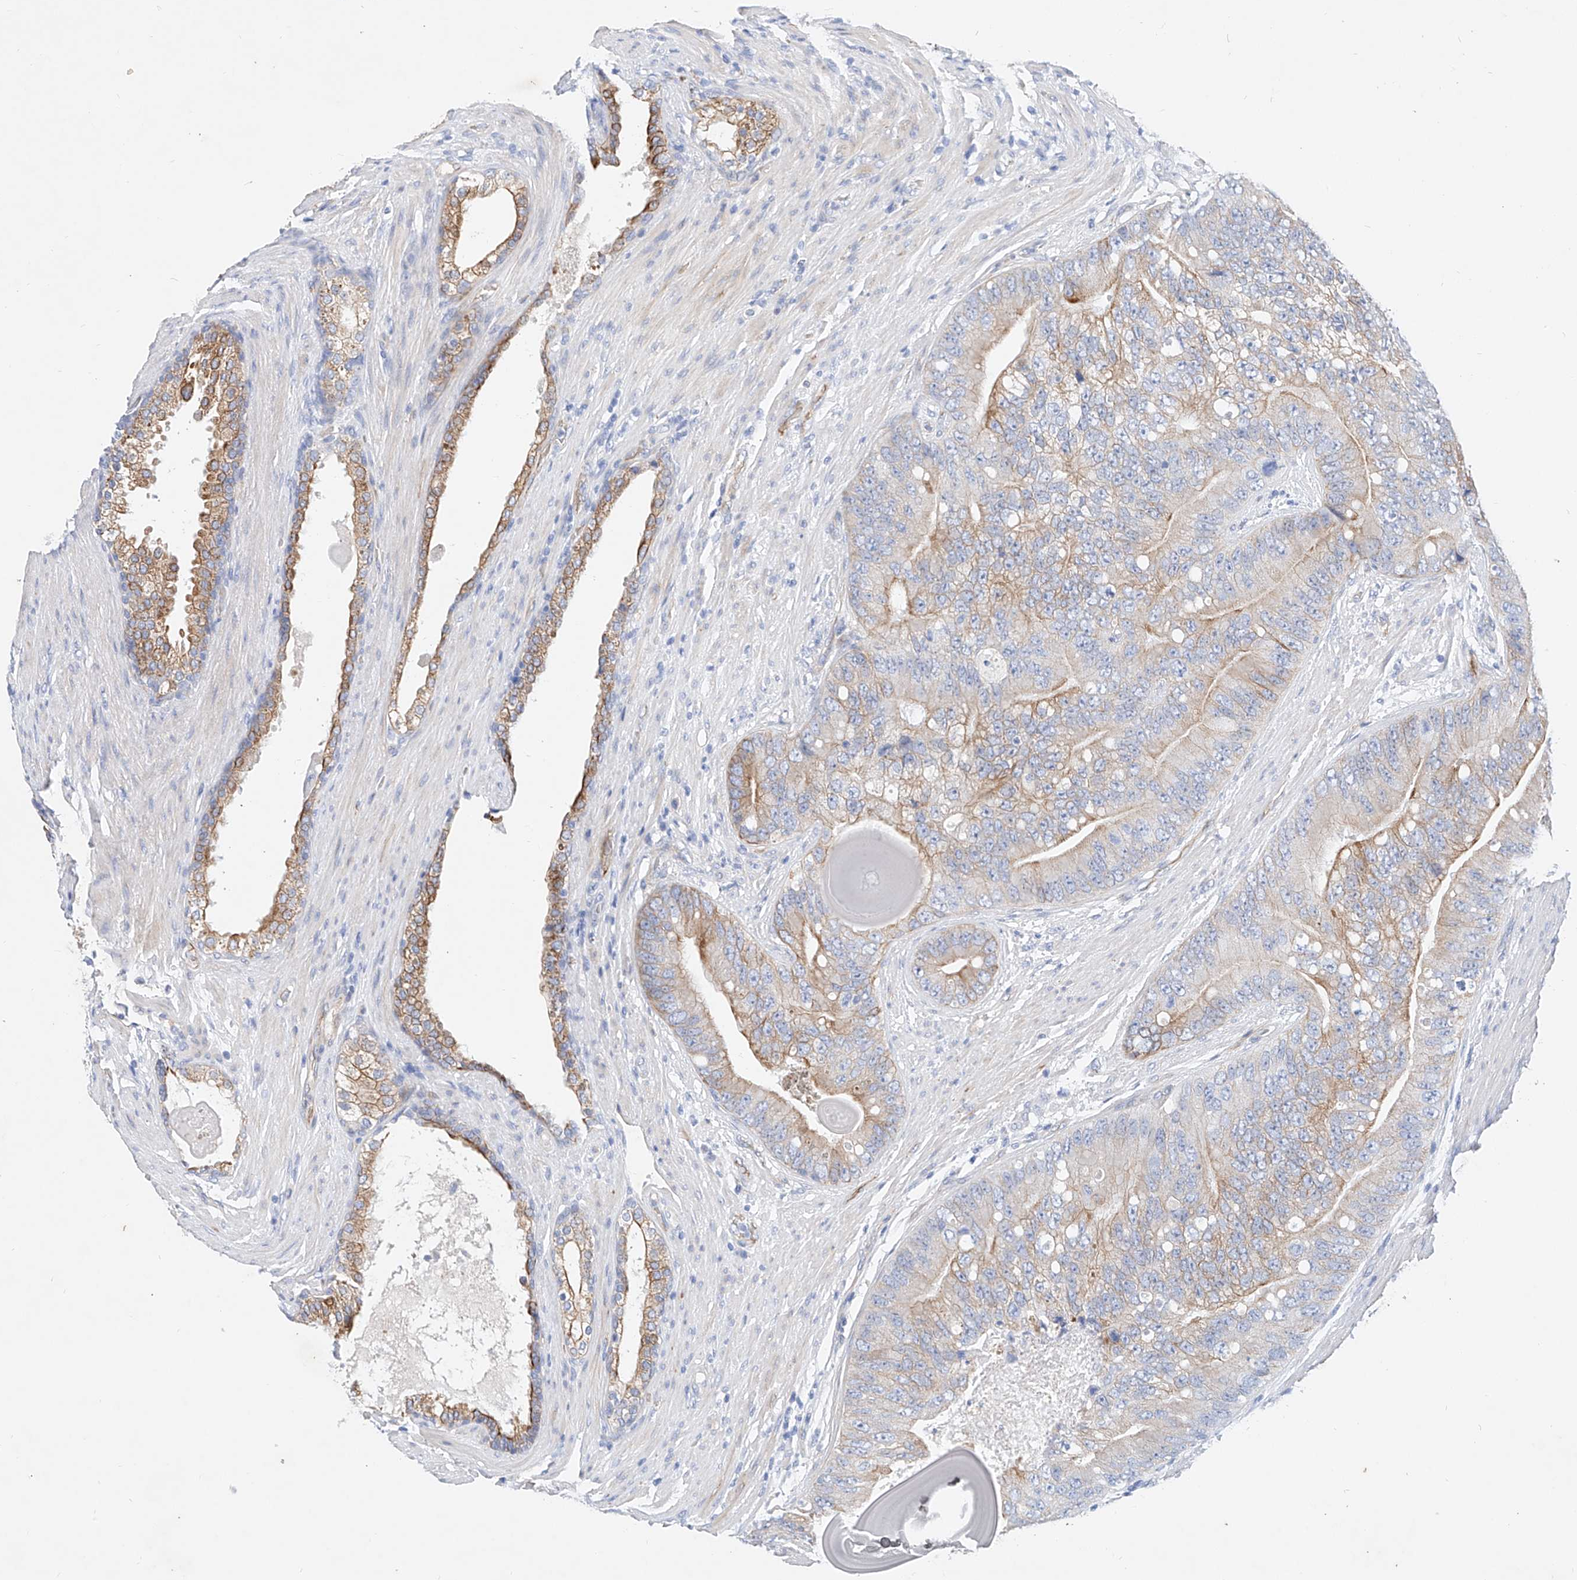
{"staining": {"intensity": "moderate", "quantity": "25%-75%", "location": "cytoplasmic/membranous"}, "tissue": "prostate cancer", "cell_type": "Tumor cells", "image_type": "cancer", "snomed": [{"axis": "morphology", "description": "Adenocarcinoma, High grade"}, {"axis": "topography", "description": "Prostate"}], "caption": "Immunohistochemistry (IHC) histopathology image of neoplastic tissue: prostate cancer (adenocarcinoma (high-grade)) stained using IHC exhibits medium levels of moderate protein expression localized specifically in the cytoplasmic/membranous of tumor cells, appearing as a cytoplasmic/membranous brown color.", "gene": "SBSPON", "patient": {"sex": "male", "age": 70}}